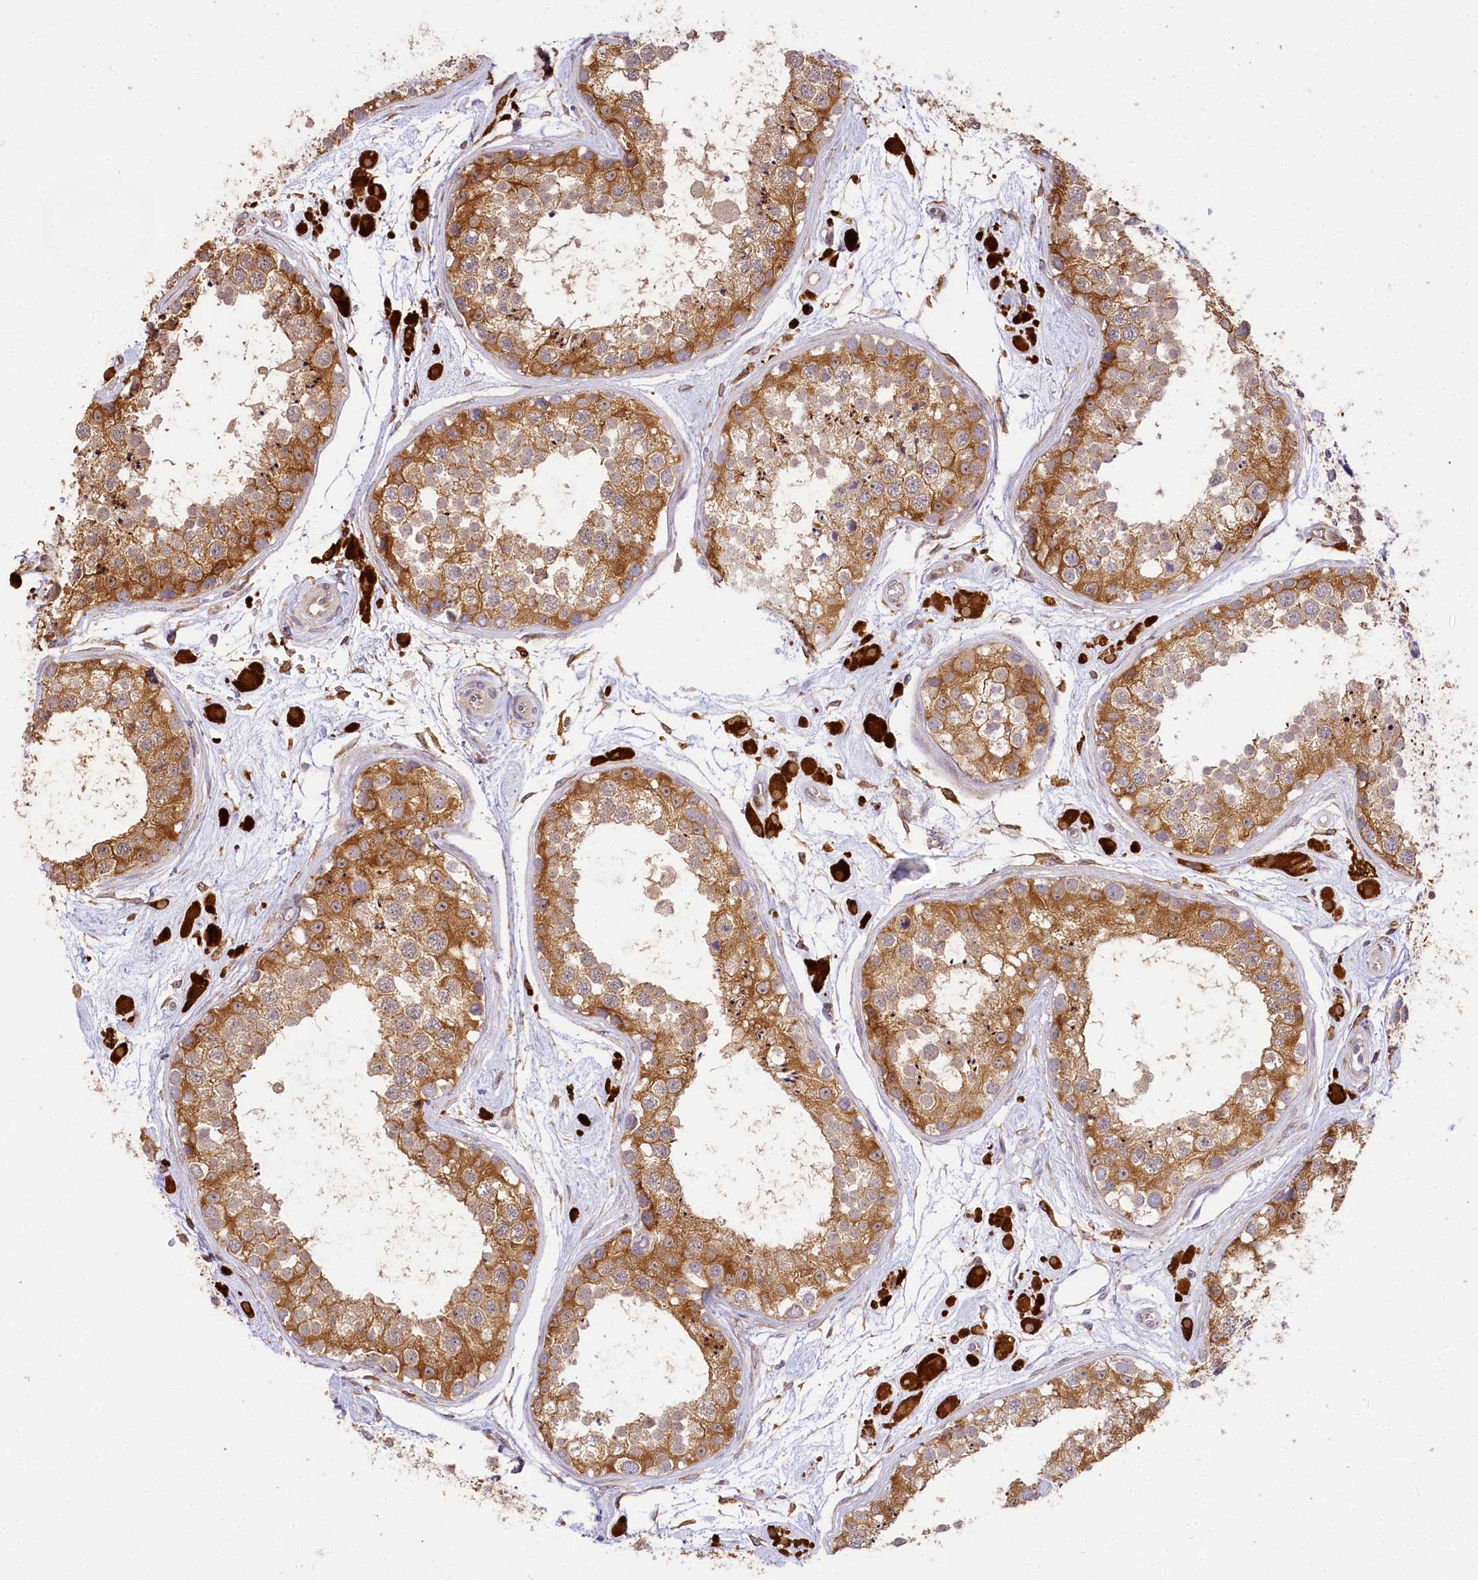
{"staining": {"intensity": "moderate", "quantity": ">75%", "location": "cytoplasmic/membranous"}, "tissue": "testis", "cell_type": "Cells in seminiferous ducts", "image_type": "normal", "snomed": [{"axis": "morphology", "description": "Normal tissue, NOS"}, {"axis": "topography", "description": "Testis"}], "caption": "The immunohistochemical stain labels moderate cytoplasmic/membranous staining in cells in seminiferous ducts of unremarkable testis.", "gene": "PPIP5K2", "patient": {"sex": "male", "age": 25}}